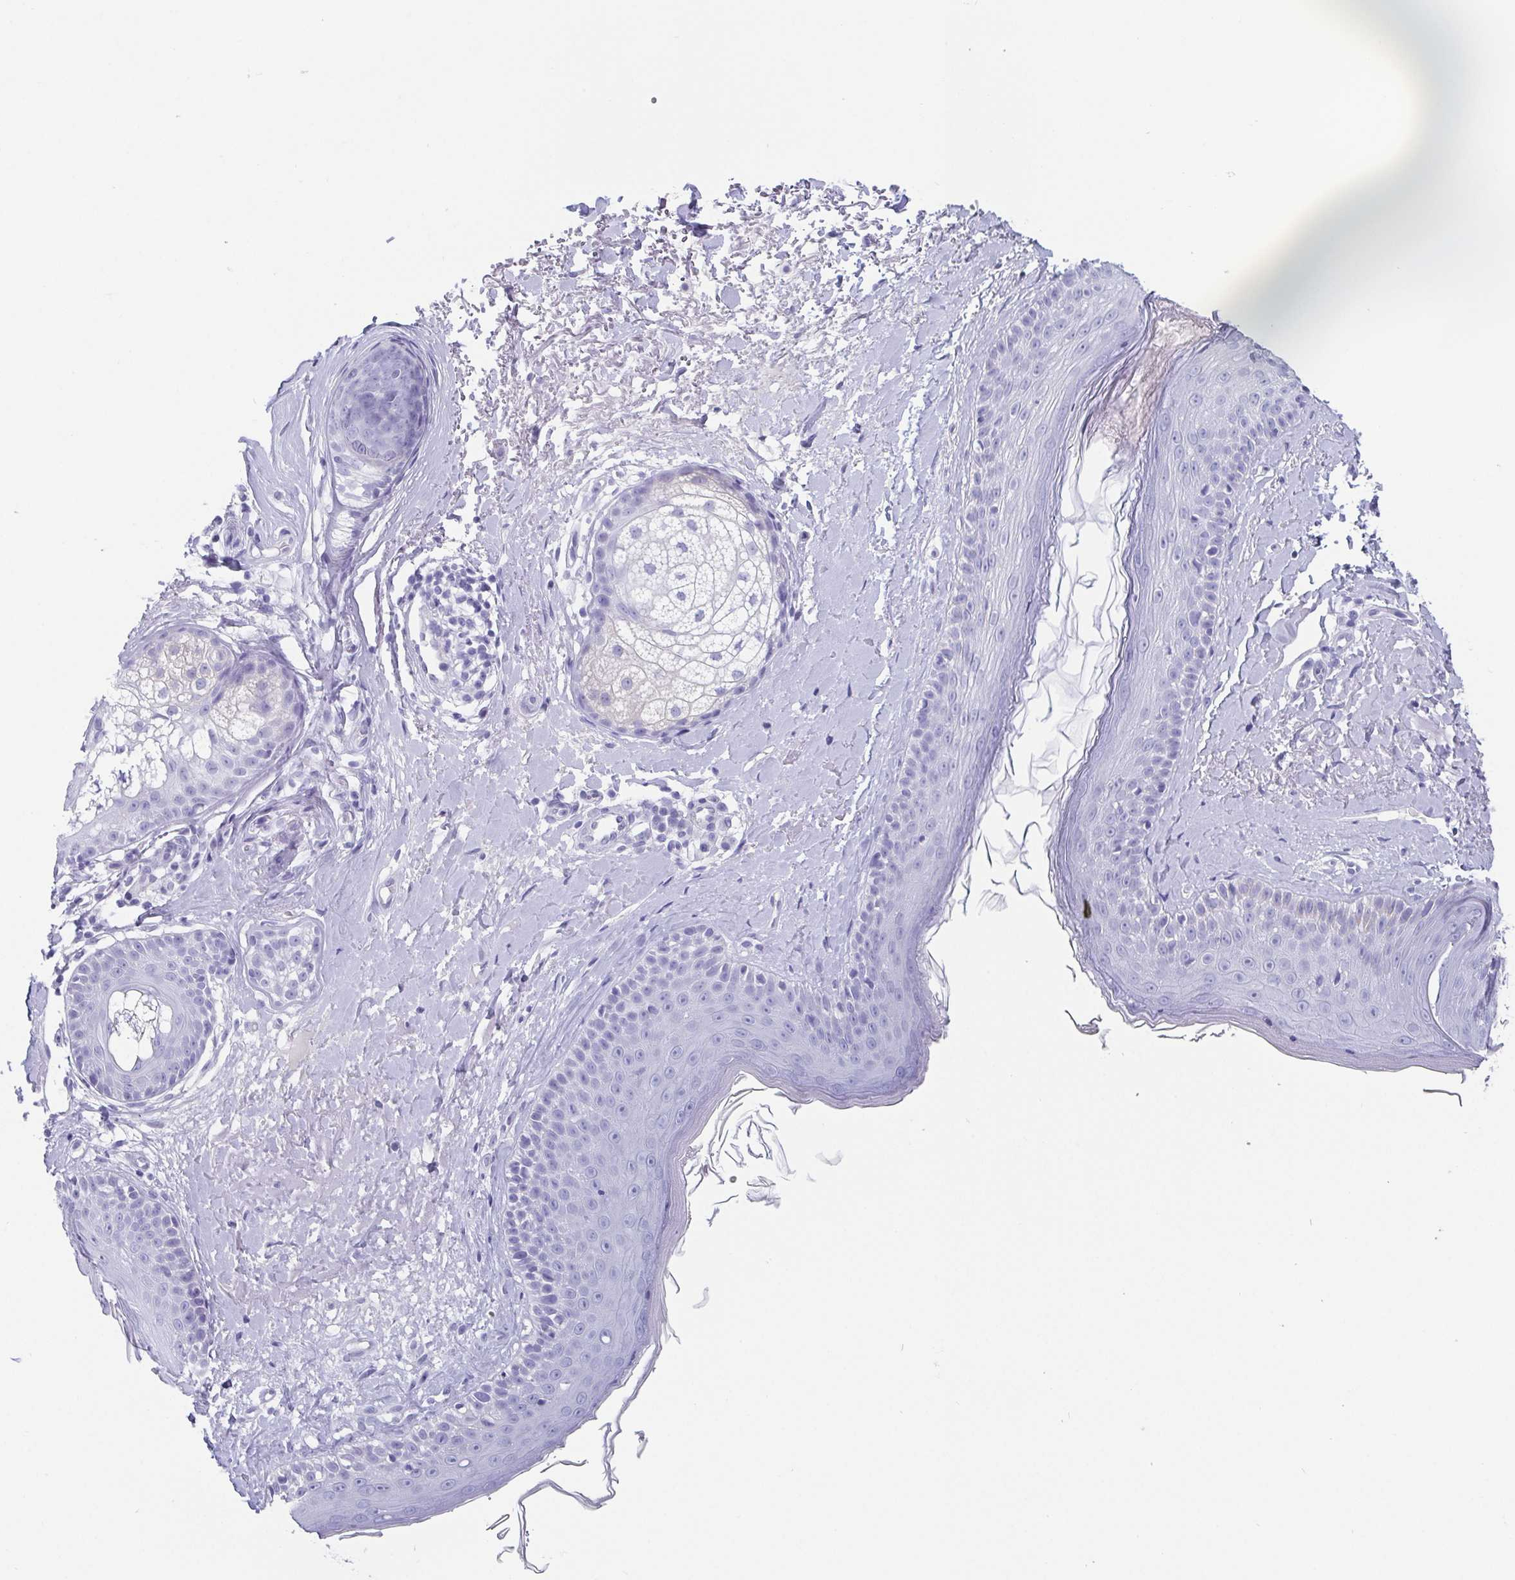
{"staining": {"intensity": "negative", "quantity": "none", "location": "none"}, "tissue": "skin", "cell_type": "Fibroblasts", "image_type": "normal", "snomed": [{"axis": "morphology", "description": "Normal tissue, NOS"}, {"axis": "topography", "description": "Skin"}], "caption": "An IHC photomicrograph of benign skin is shown. There is no staining in fibroblasts of skin.", "gene": "SCGN", "patient": {"sex": "male", "age": 73}}